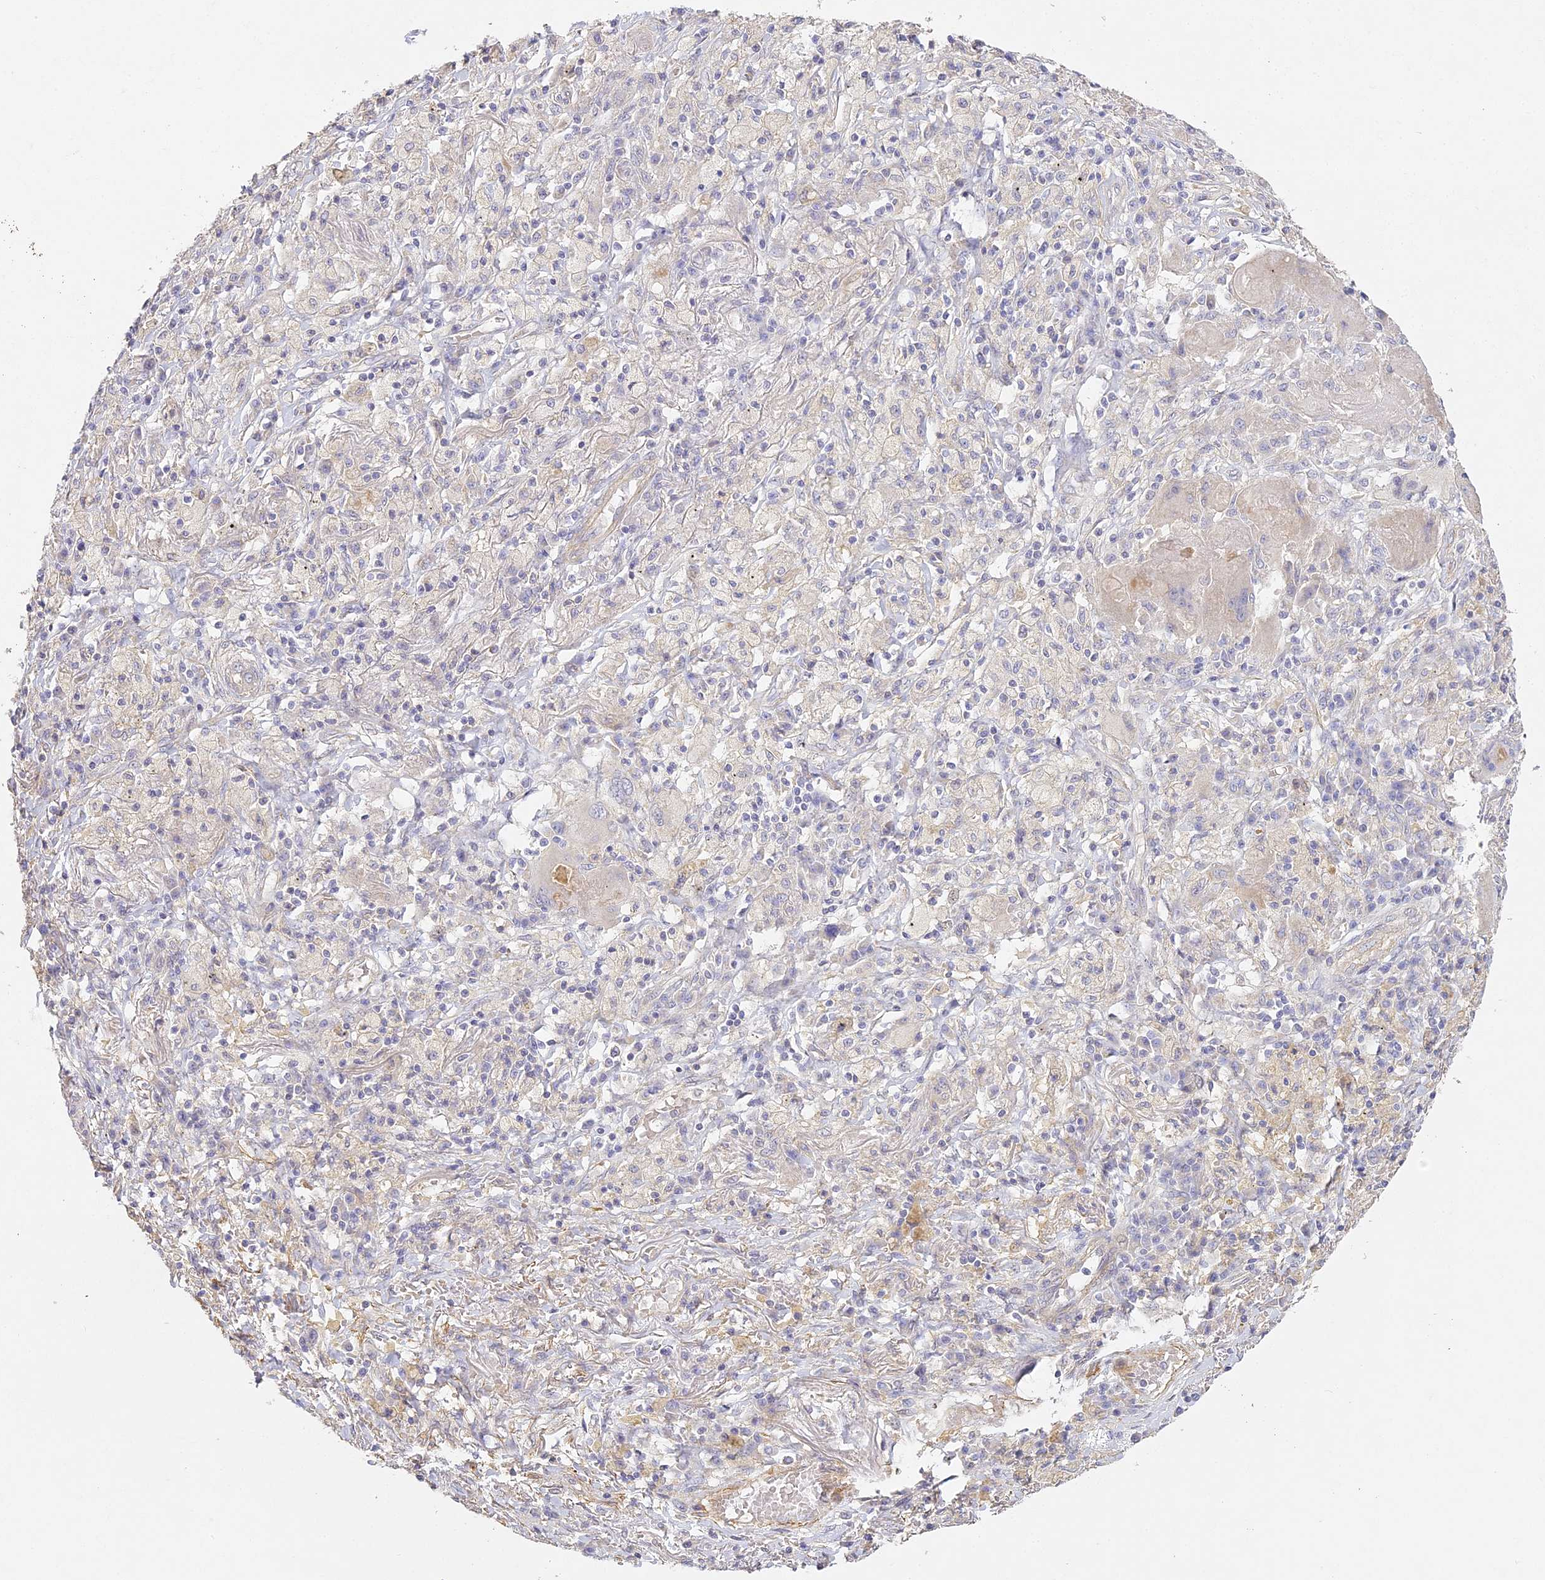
{"staining": {"intensity": "negative", "quantity": "none", "location": "none"}, "tissue": "lung cancer", "cell_type": "Tumor cells", "image_type": "cancer", "snomed": [{"axis": "morphology", "description": "Squamous cell carcinoma, NOS"}, {"axis": "topography", "description": "Lung"}], "caption": "Squamous cell carcinoma (lung) was stained to show a protein in brown. There is no significant expression in tumor cells.", "gene": "MED28", "patient": {"sex": "male", "age": 61}}